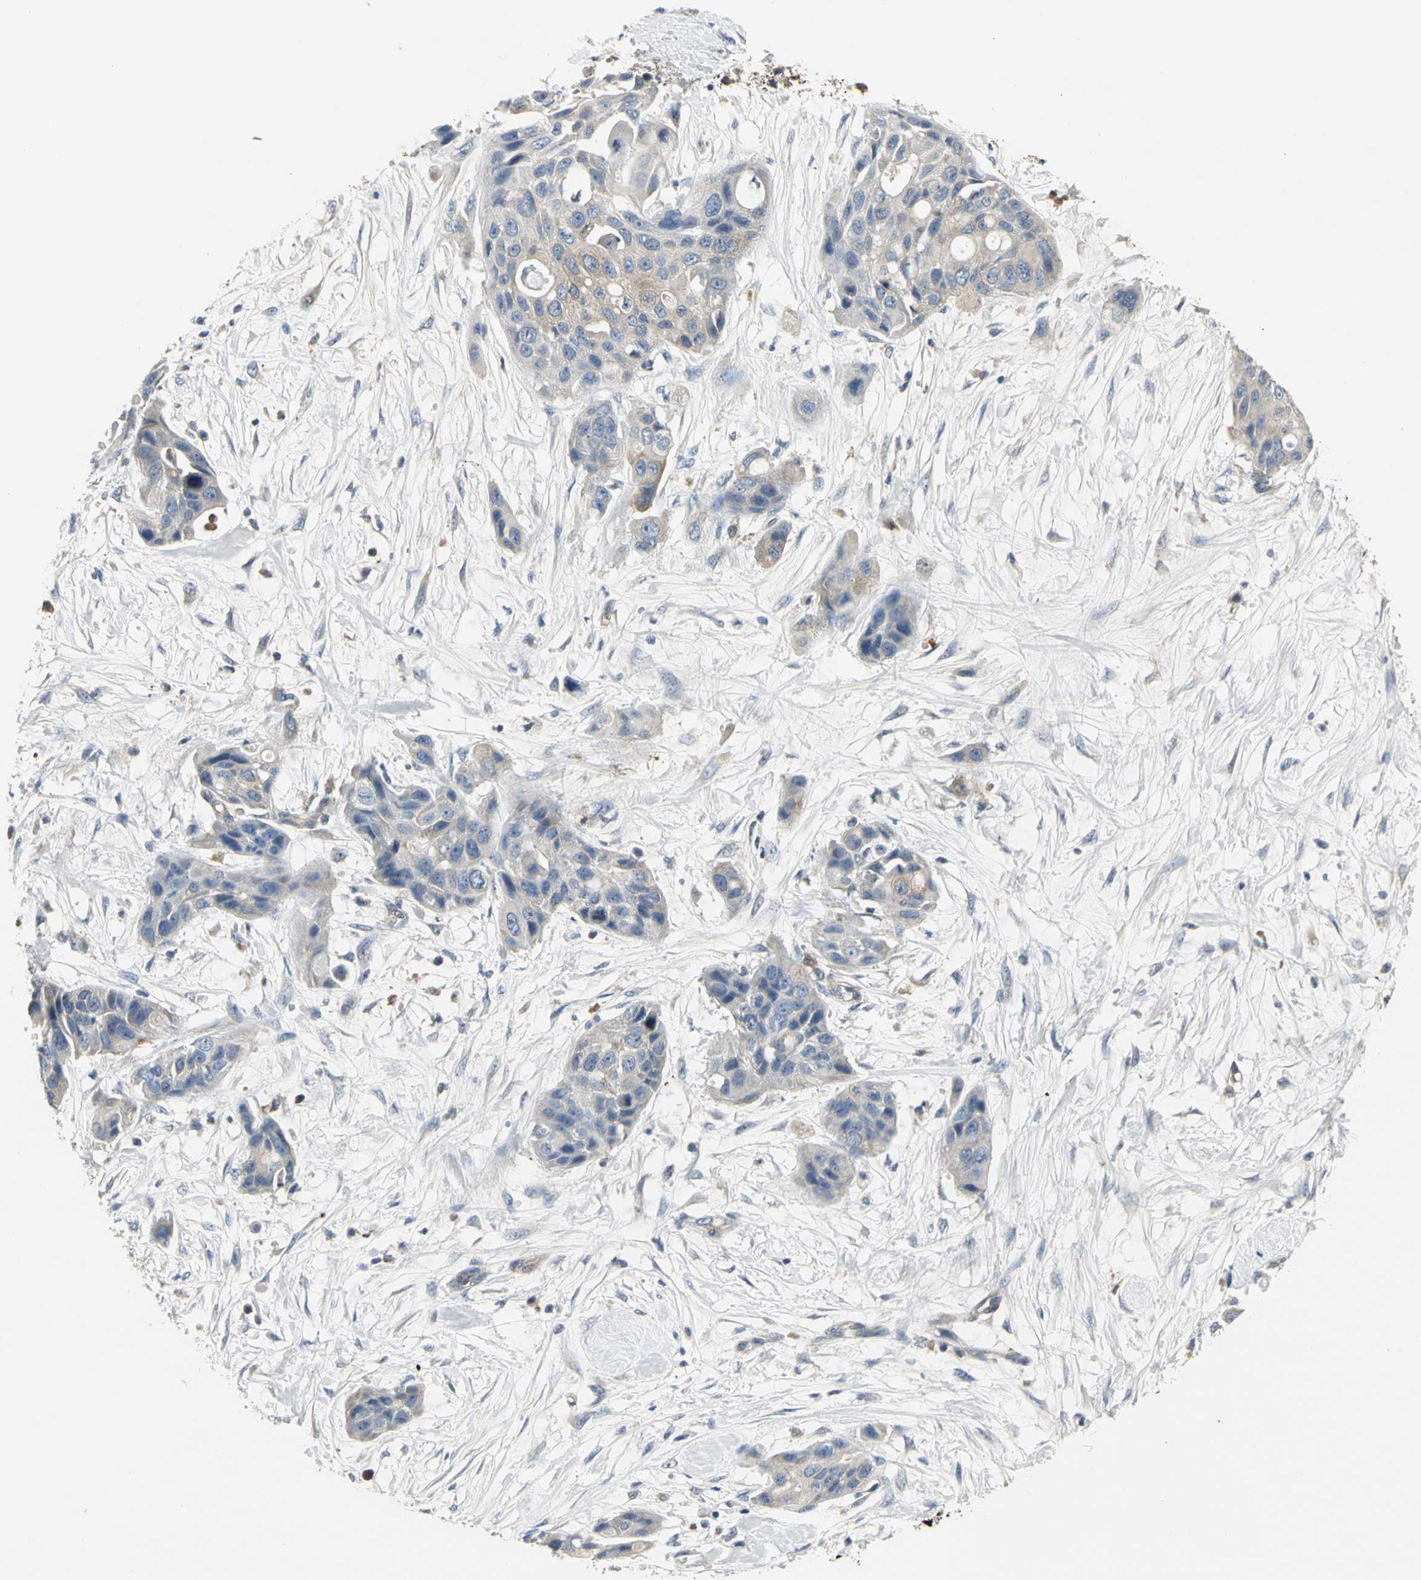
{"staining": {"intensity": "moderate", "quantity": "25%-75%", "location": "cytoplasmic/membranous"}, "tissue": "pancreatic cancer", "cell_type": "Tumor cells", "image_type": "cancer", "snomed": [{"axis": "morphology", "description": "Adenocarcinoma, NOS"}, {"axis": "topography", "description": "Pancreas"}], "caption": "Immunohistochemical staining of human adenocarcinoma (pancreatic) displays medium levels of moderate cytoplasmic/membranous positivity in about 25%-75% of tumor cells.", "gene": "CHRNB1", "patient": {"sex": "female", "age": 60}}